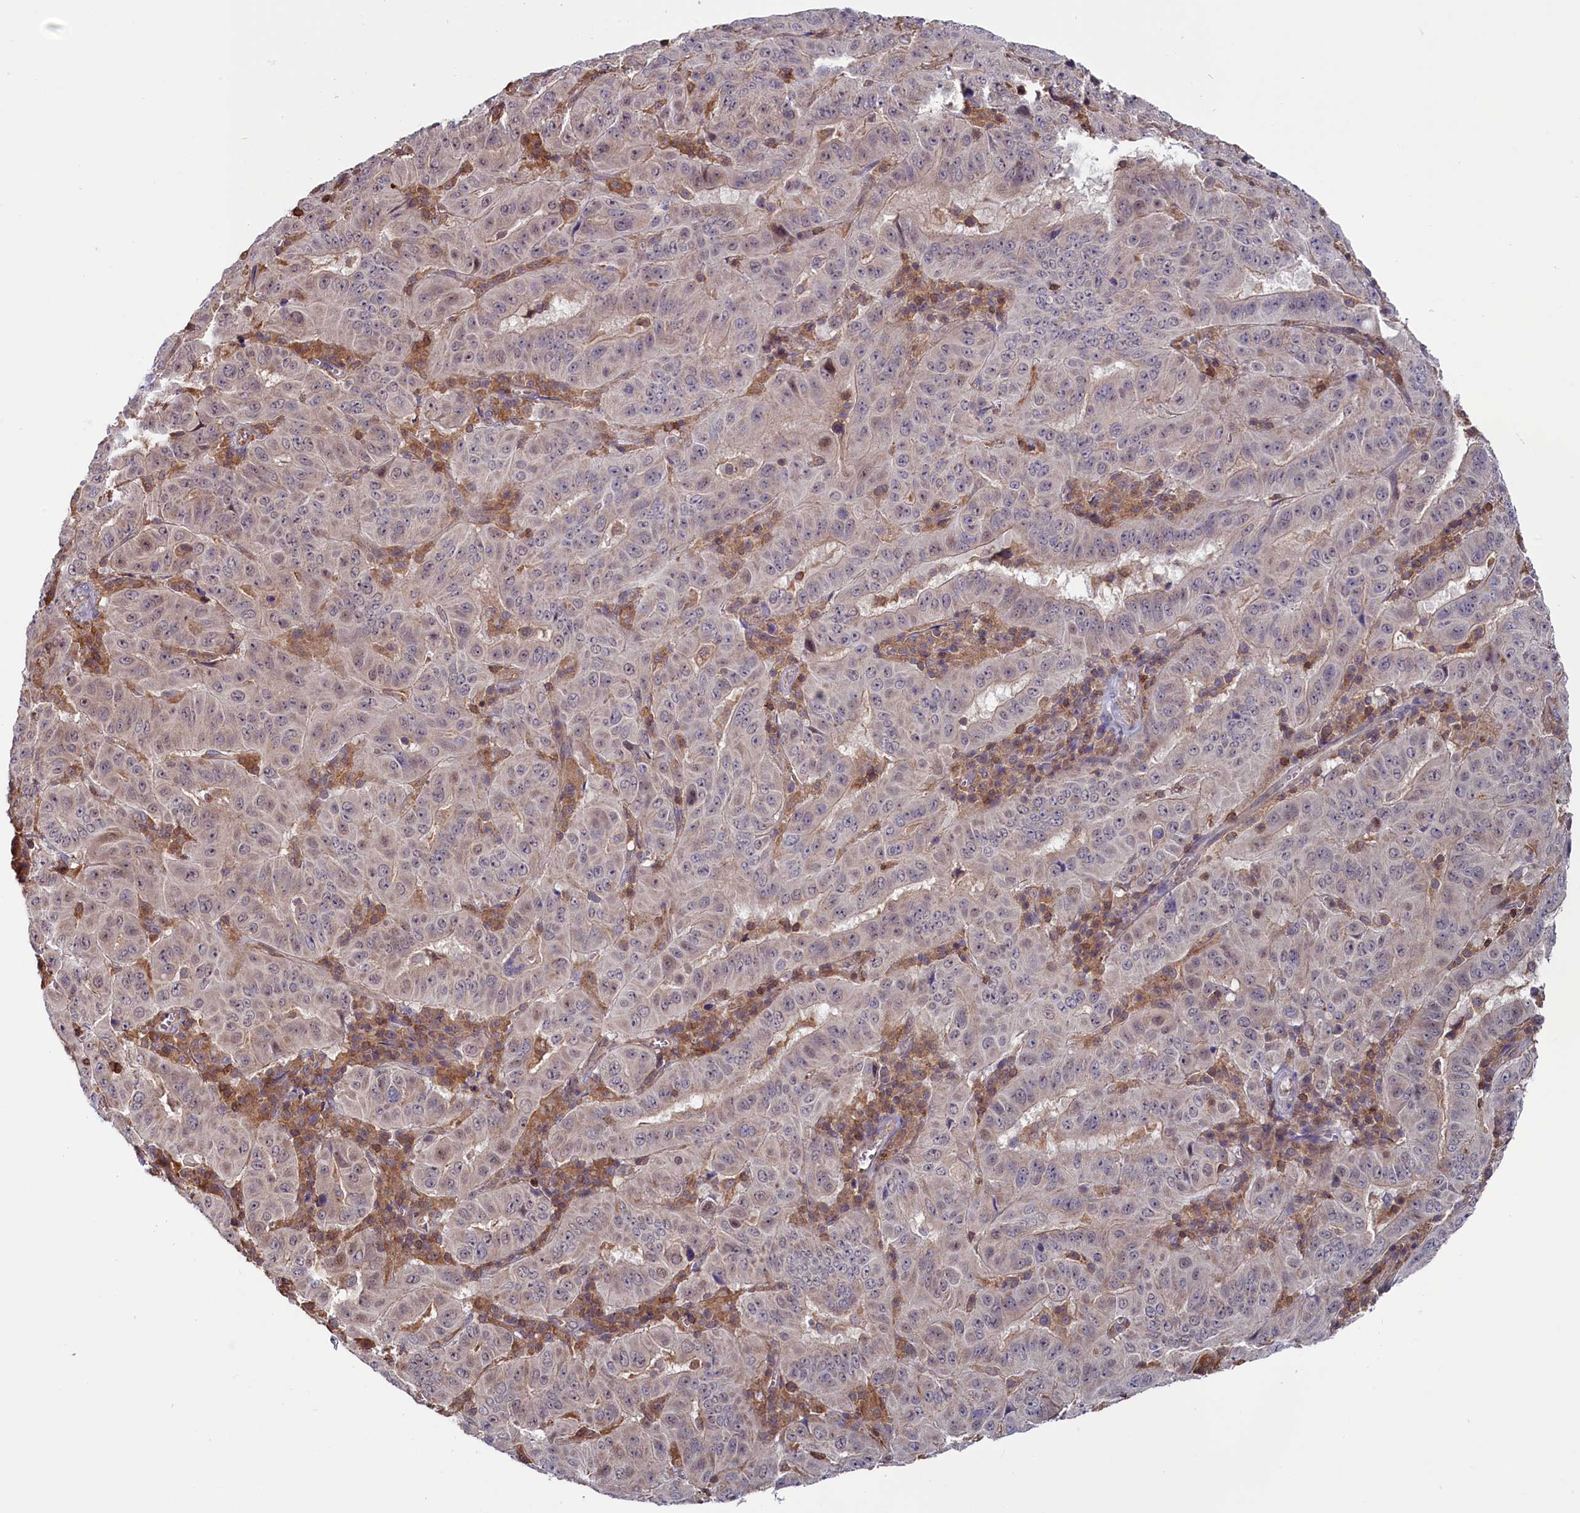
{"staining": {"intensity": "negative", "quantity": "none", "location": "none"}, "tissue": "pancreatic cancer", "cell_type": "Tumor cells", "image_type": "cancer", "snomed": [{"axis": "morphology", "description": "Adenocarcinoma, NOS"}, {"axis": "topography", "description": "Pancreas"}], "caption": "Human pancreatic adenocarcinoma stained for a protein using IHC exhibits no staining in tumor cells.", "gene": "CIAPIN1", "patient": {"sex": "male", "age": 63}}